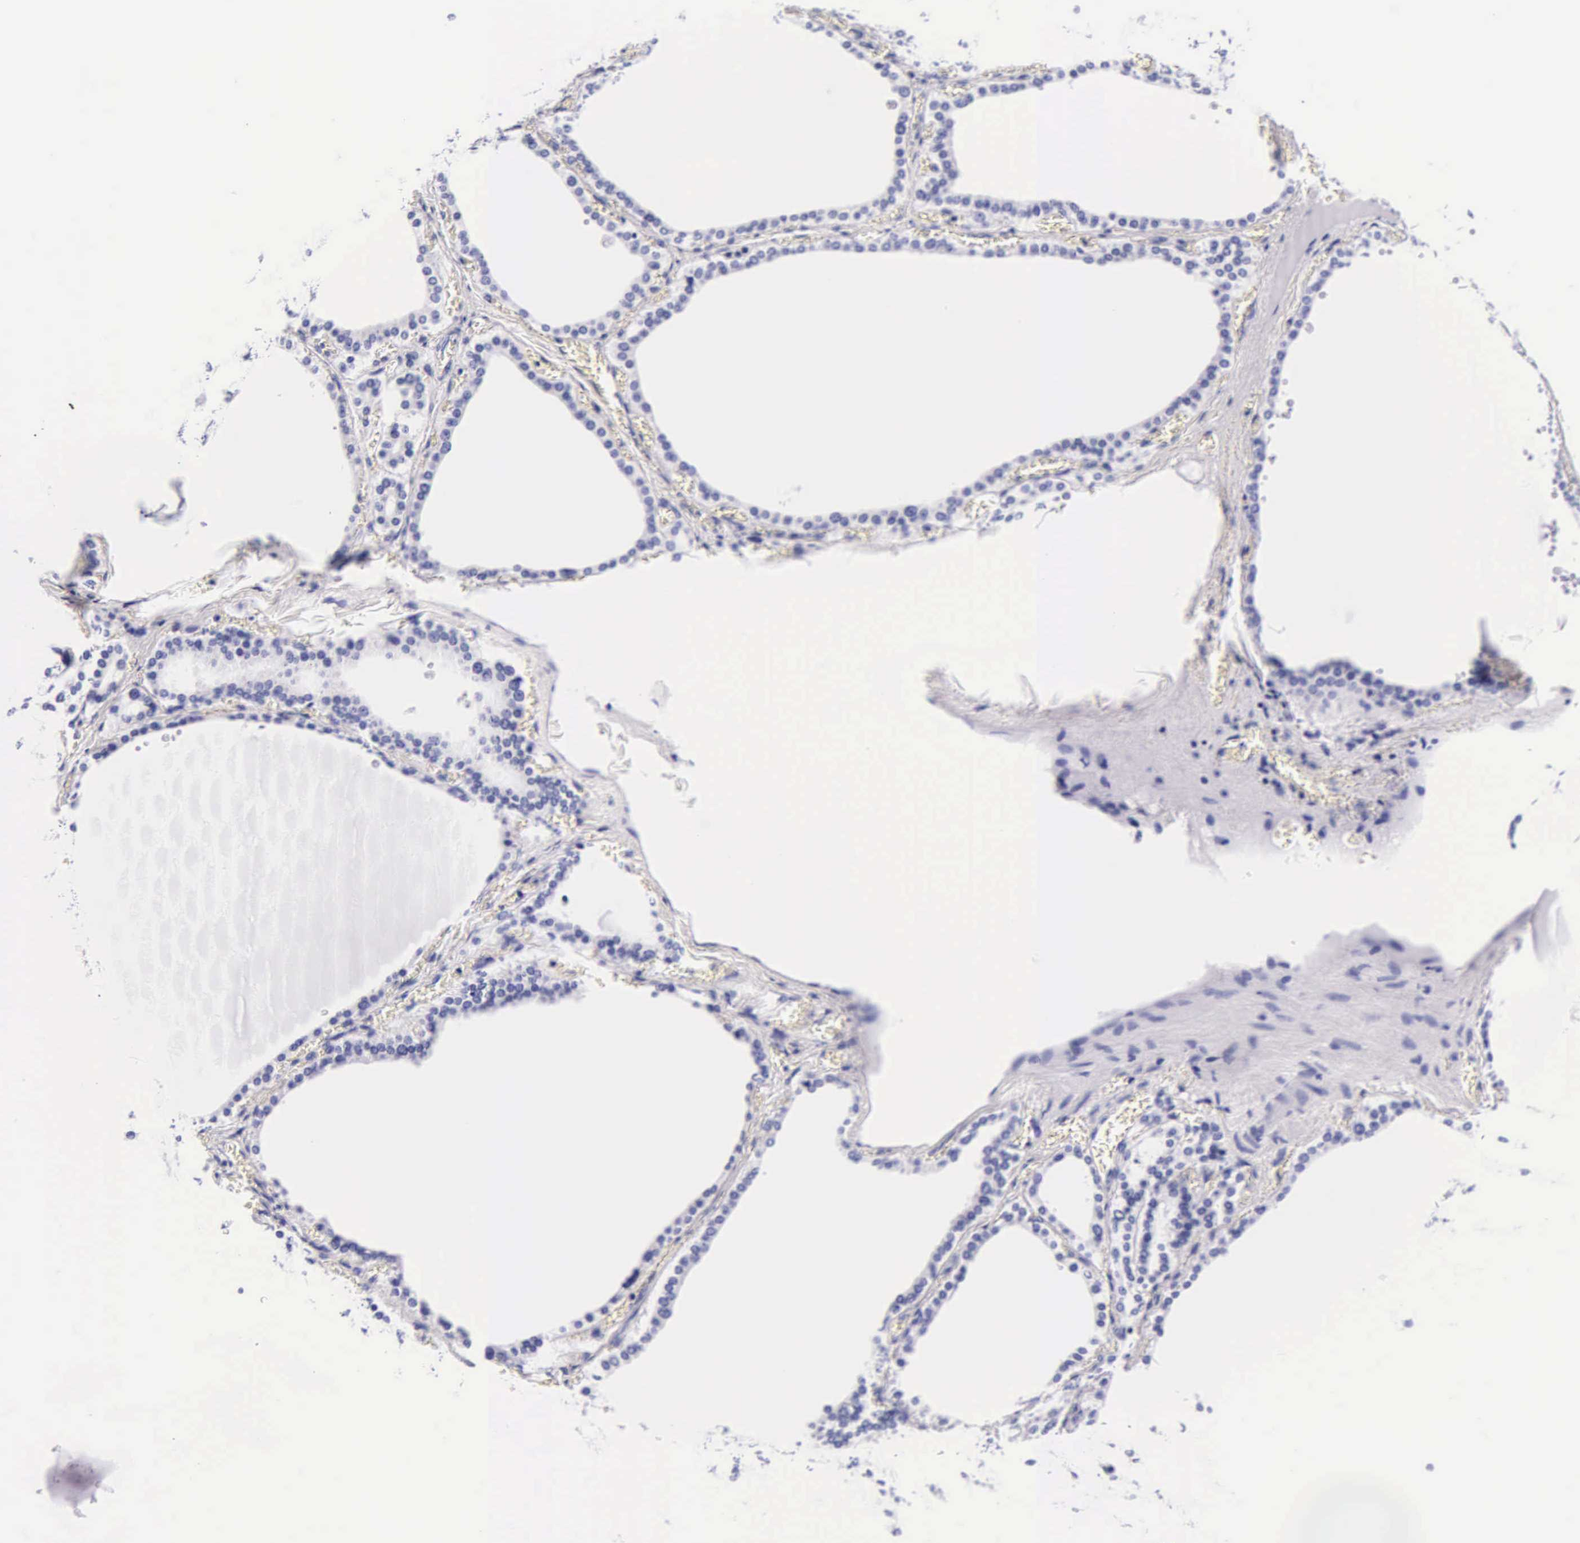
{"staining": {"intensity": "negative", "quantity": "none", "location": "none"}, "tissue": "thyroid gland", "cell_type": "Glandular cells", "image_type": "normal", "snomed": [{"axis": "morphology", "description": "Normal tissue, NOS"}, {"axis": "topography", "description": "Thyroid gland"}], "caption": "A high-resolution micrograph shows immunohistochemistry (IHC) staining of benign thyroid gland, which reveals no significant positivity in glandular cells. (Stains: DAB (3,3'-diaminobenzidine) IHC with hematoxylin counter stain, Microscopy: brightfield microscopy at high magnification).", "gene": "DGCR2", "patient": {"sex": "female", "age": 55}}